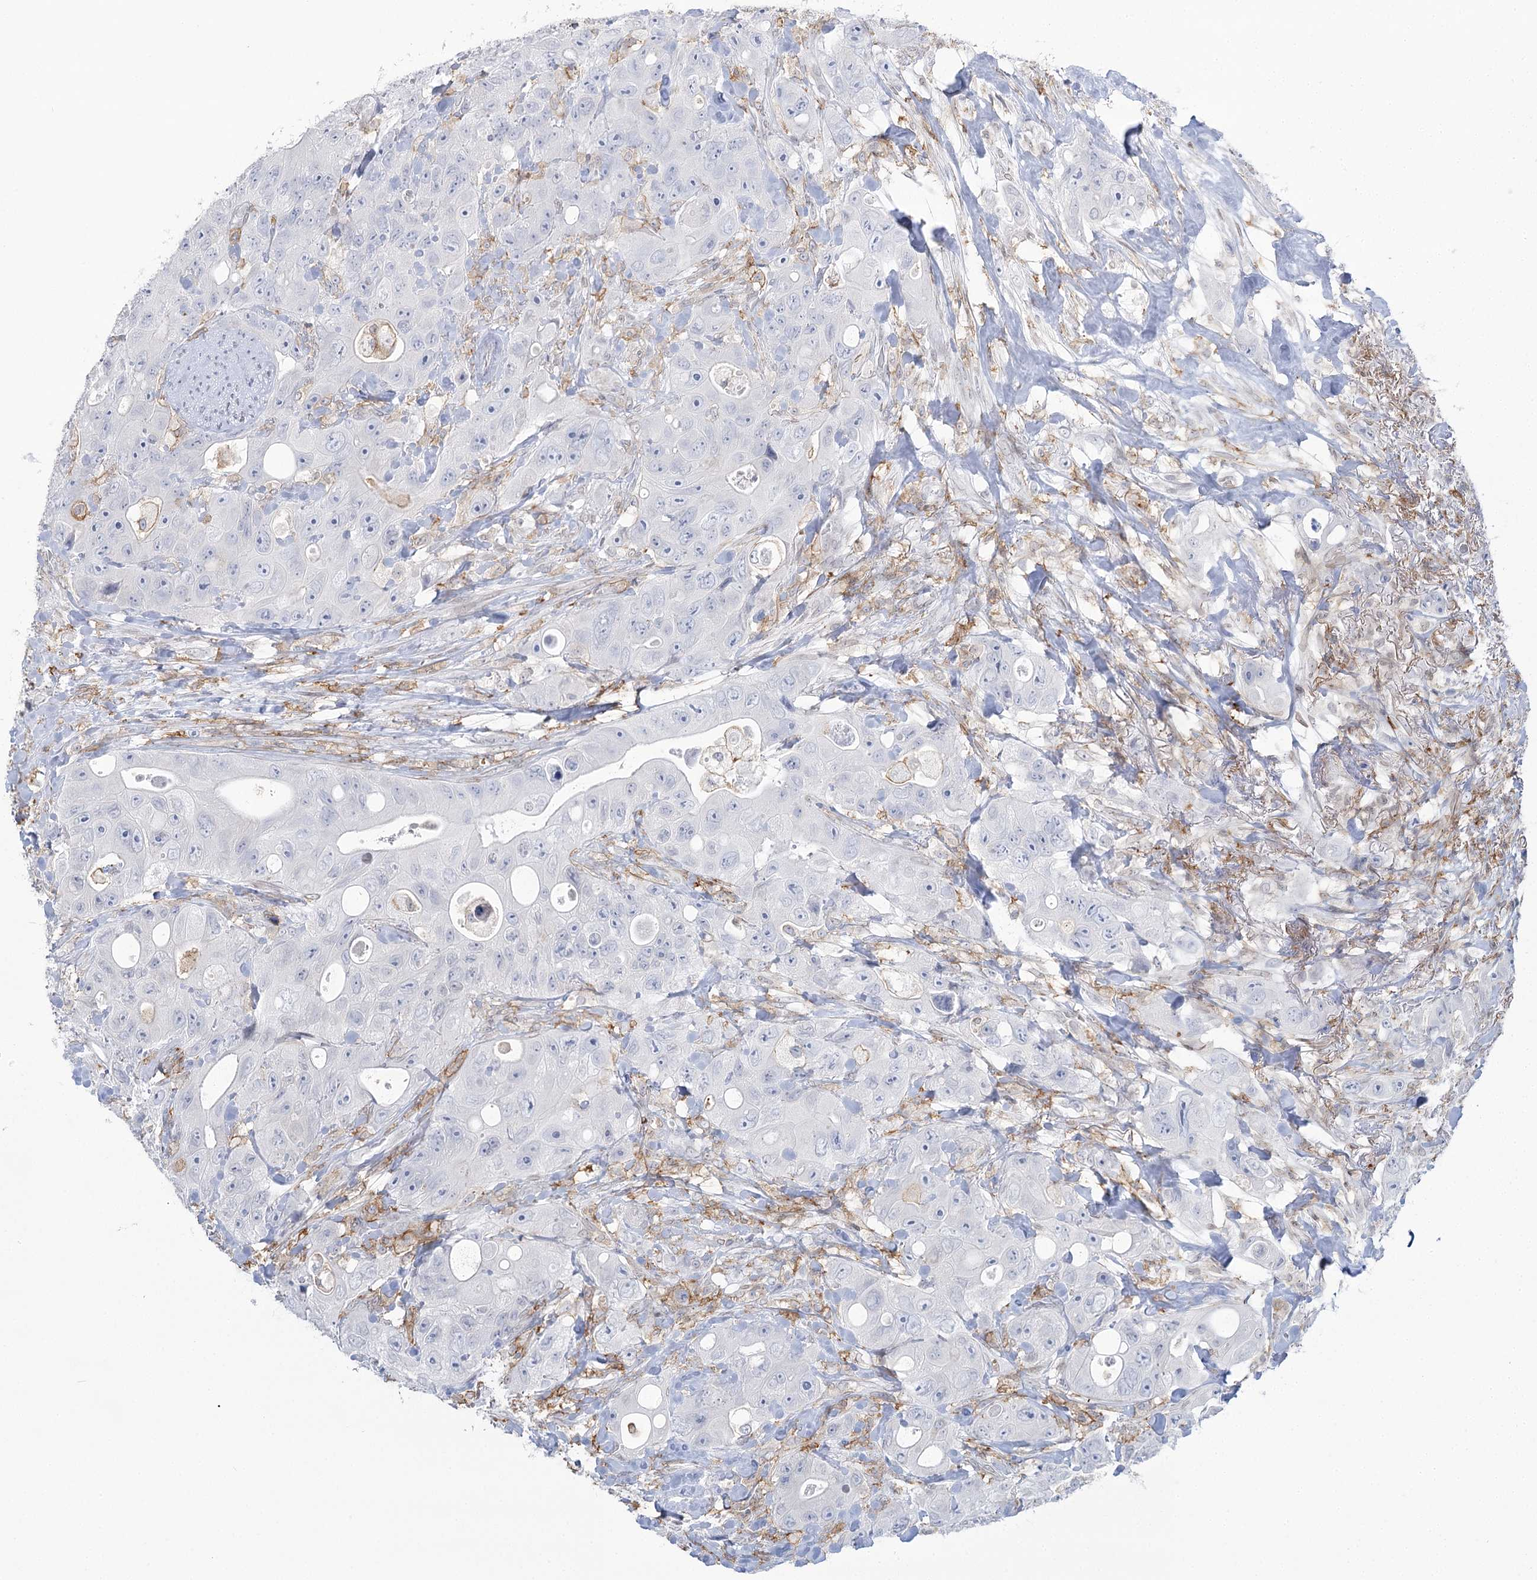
{"staining": {"intensity": "negative", "quantity": "none", "location": "none"}, "tissue": "colorectal cancer", "cell_type": "Tumor cells", "image_type": "cancer", "snomed": [{"axis": "morphology", "description": "Adenocarcinoma, NOS"}, {"axis": "topography", "description": "Colon"}], "caption": "This is an immunohistochemistry histopathology image of human colorectal cancer. There is no expression in tumor cells.", "gene": "C11orf1", "patient": {"sex": "female", "age": 46}}